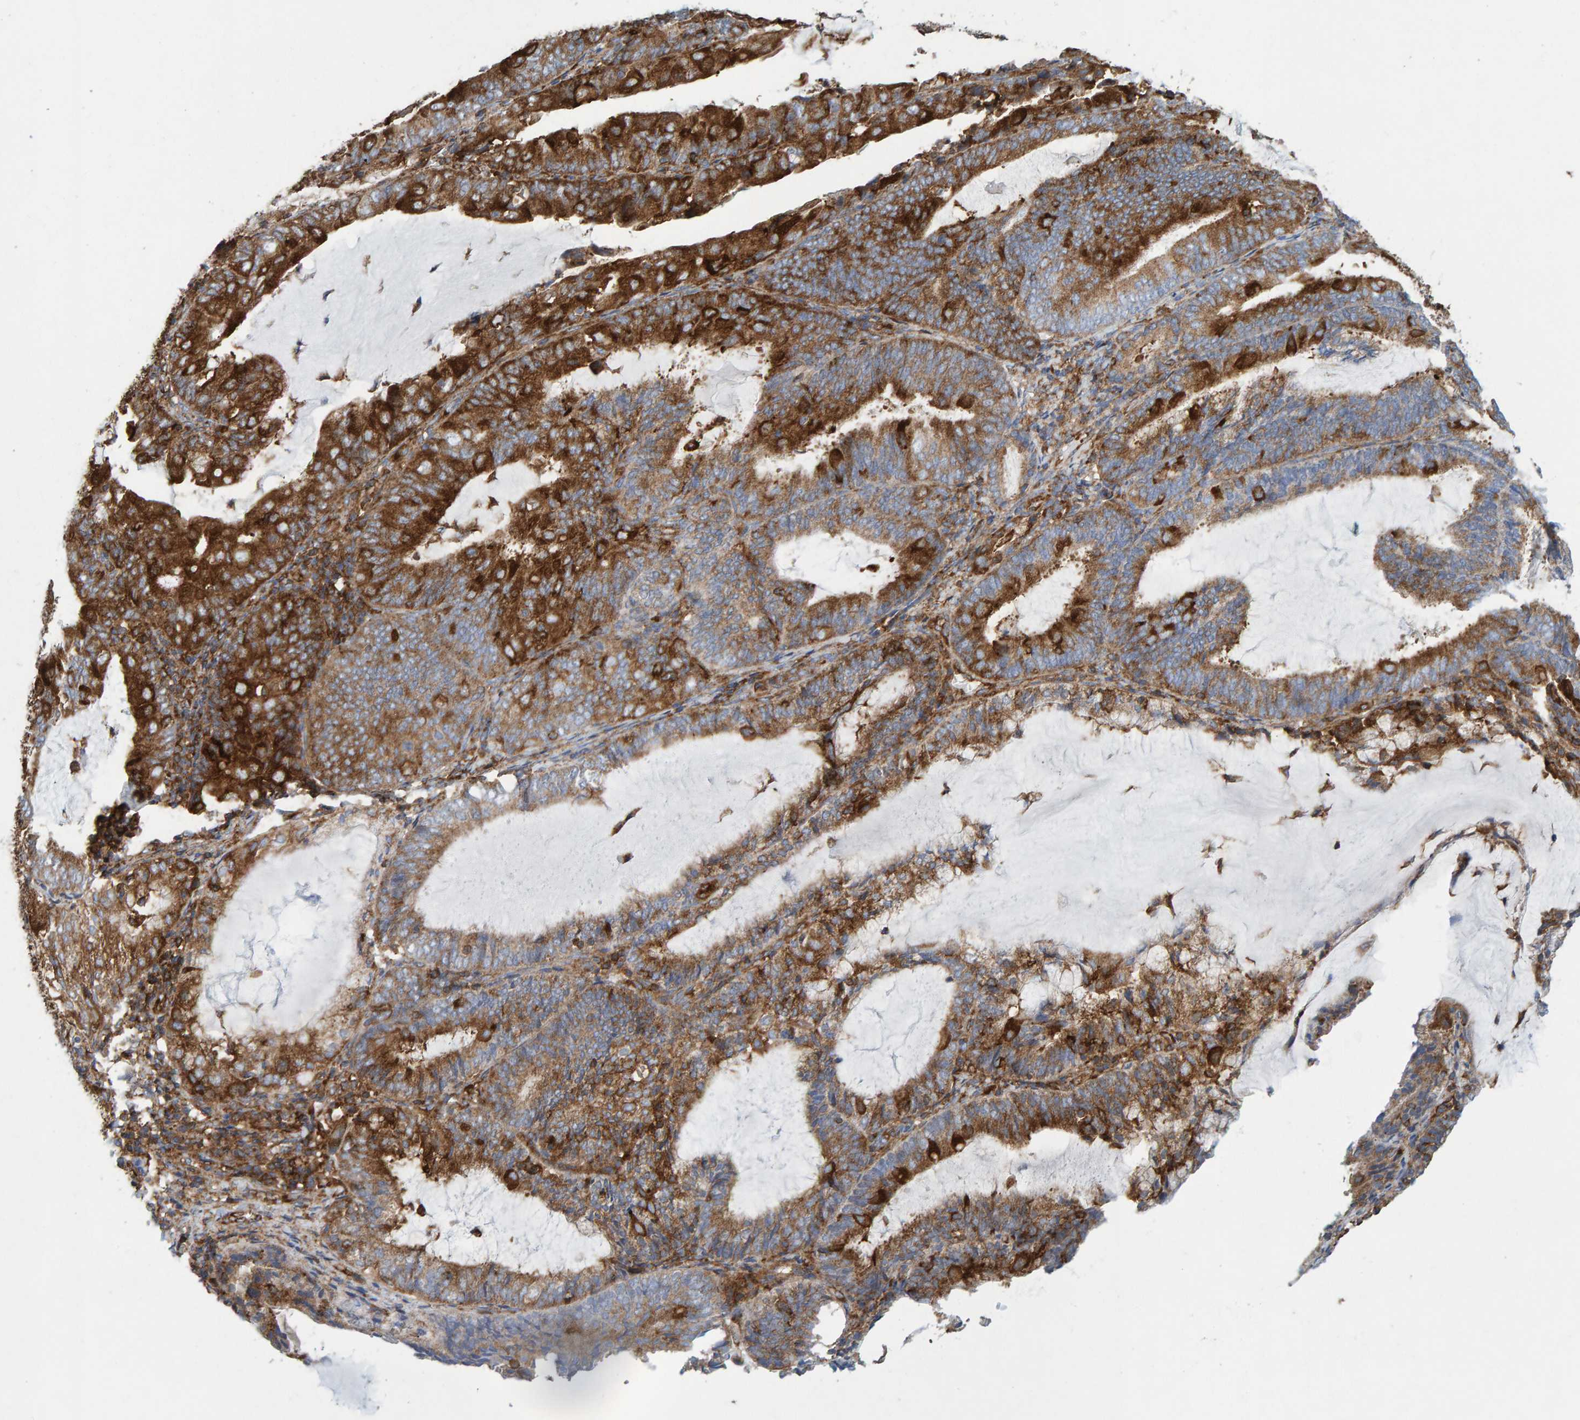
{"staining": {"intensity": "strong", "quantity": ">75%", "location": "cytoplasmic/membranous"}, "tissue": "endometrial cancer", "cell_type": "Tumor cells", "image_type": "cancer", "snomed": [{"axis": "morphology", "description": "Adenocarcinoma, NOS"}, {"axis": "topography", "description": "Endometrium"}], "caption": "High-power microscopy captured an immunohistochemistry (IHC) photomicrograph of endometrial cancer, revealing strong cytoplasmic/membranous positivity in approximately >75% of tumor cells. (IHC, brightfield microscopy, high magnification).", "gene": "MVP", "patient": {"sex": "female", "age": 81}}